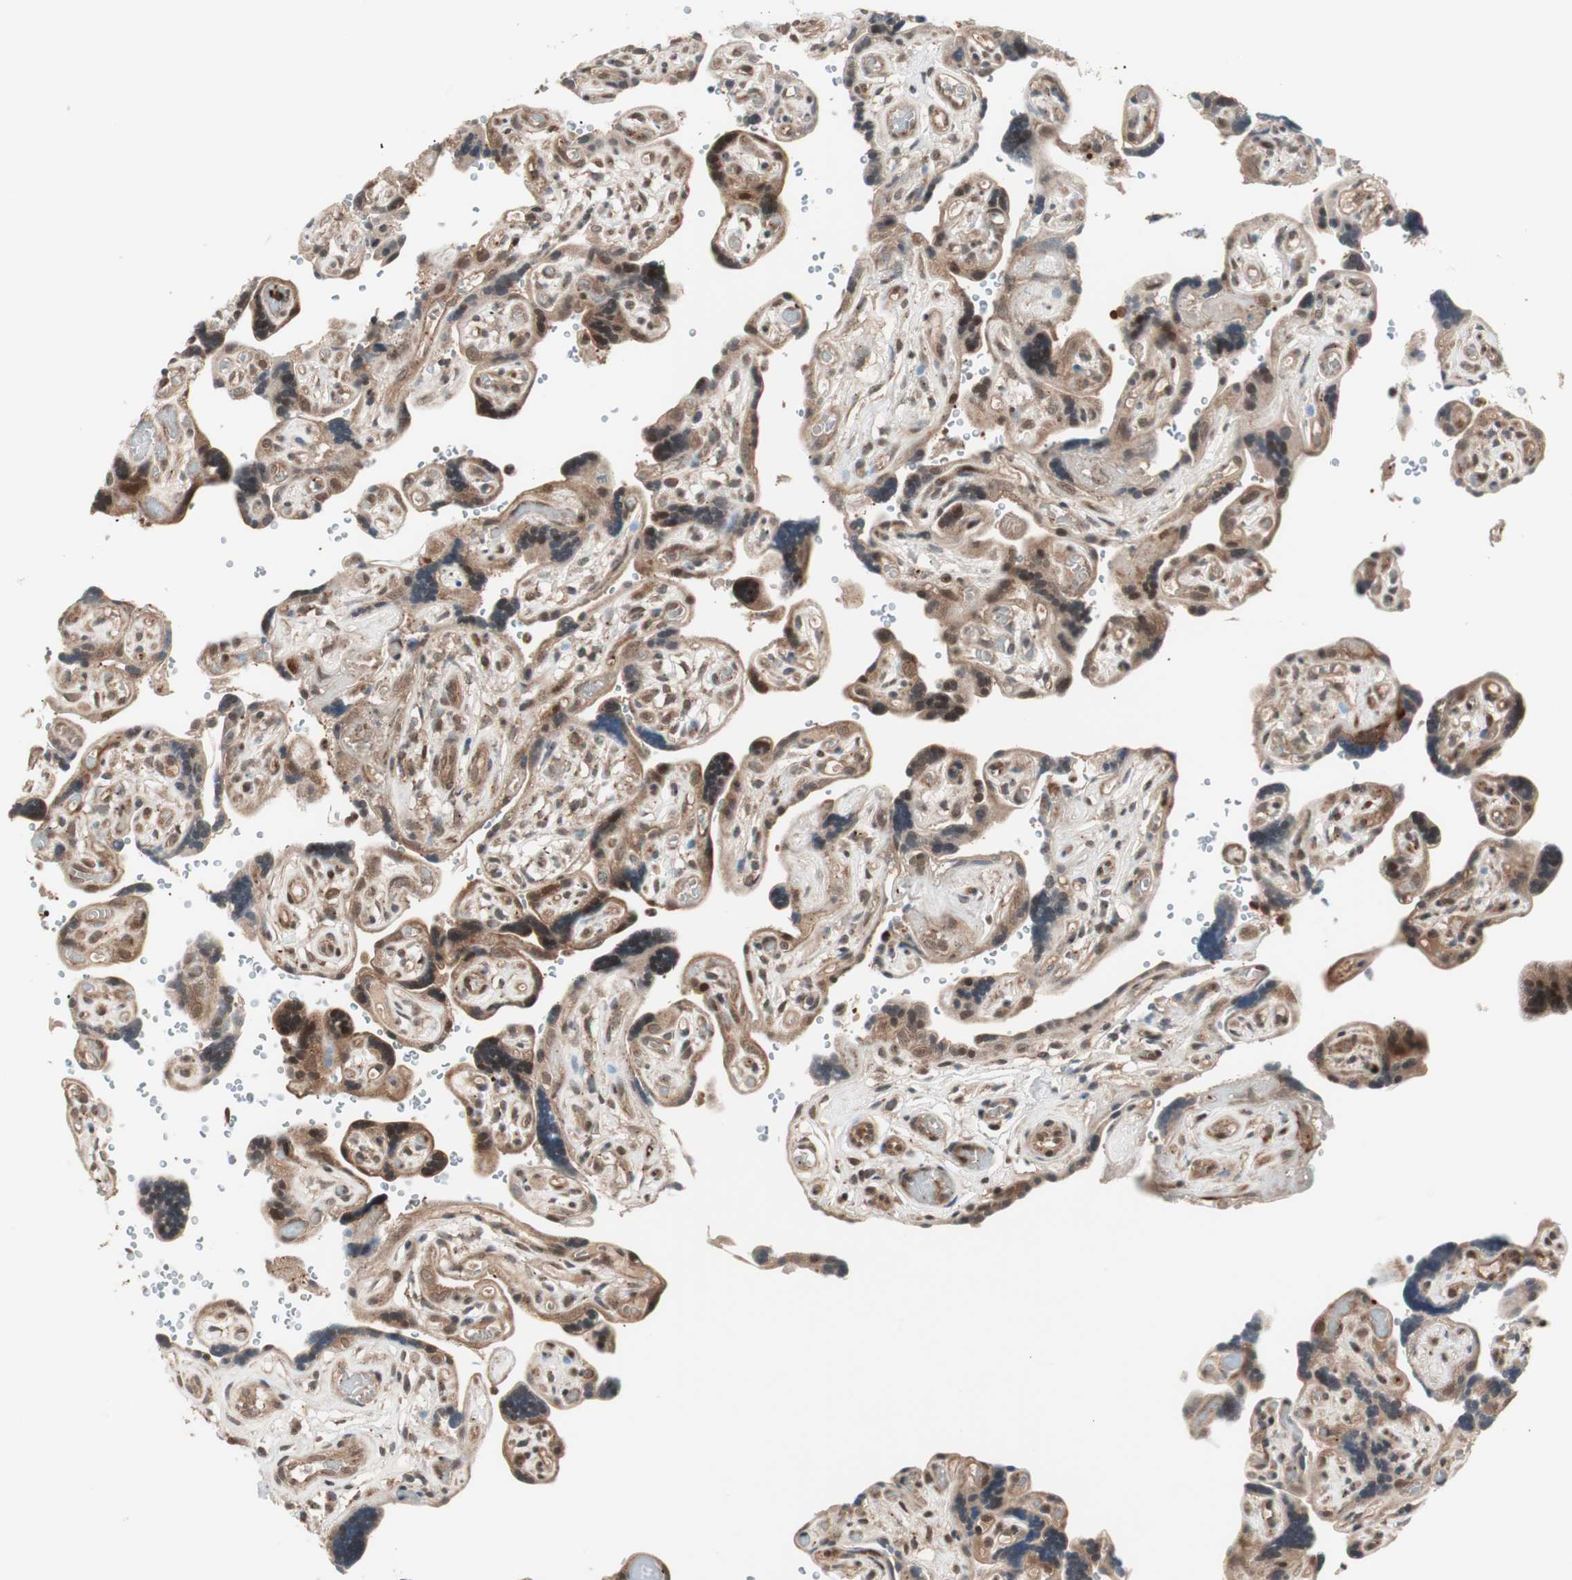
{"staining": {"intensity": "strong", "quantity": ">75%", "location": "cytoplasmic/membranous,nuclear"}, "tissue": "placenta", "cell_type": "Decidual cells", "image_type": "normal", "snomed": [{"axis": "morphology", "description": "Normal tissue, NOS"}, {"axis": "topography", "description": "Placenta"}], "caption": "Immunohistochemical staining of benign placenta demonstrates strong cytoplasmic/membranous,nuclear protein positivity in about >75% of decidual cells. (DAB (3,3'-diaminobenzidine) IHC with brightfield microscopy, high magnification).", "gene": "PRKG2", "patient": {"sex": "female", "age": 30}}